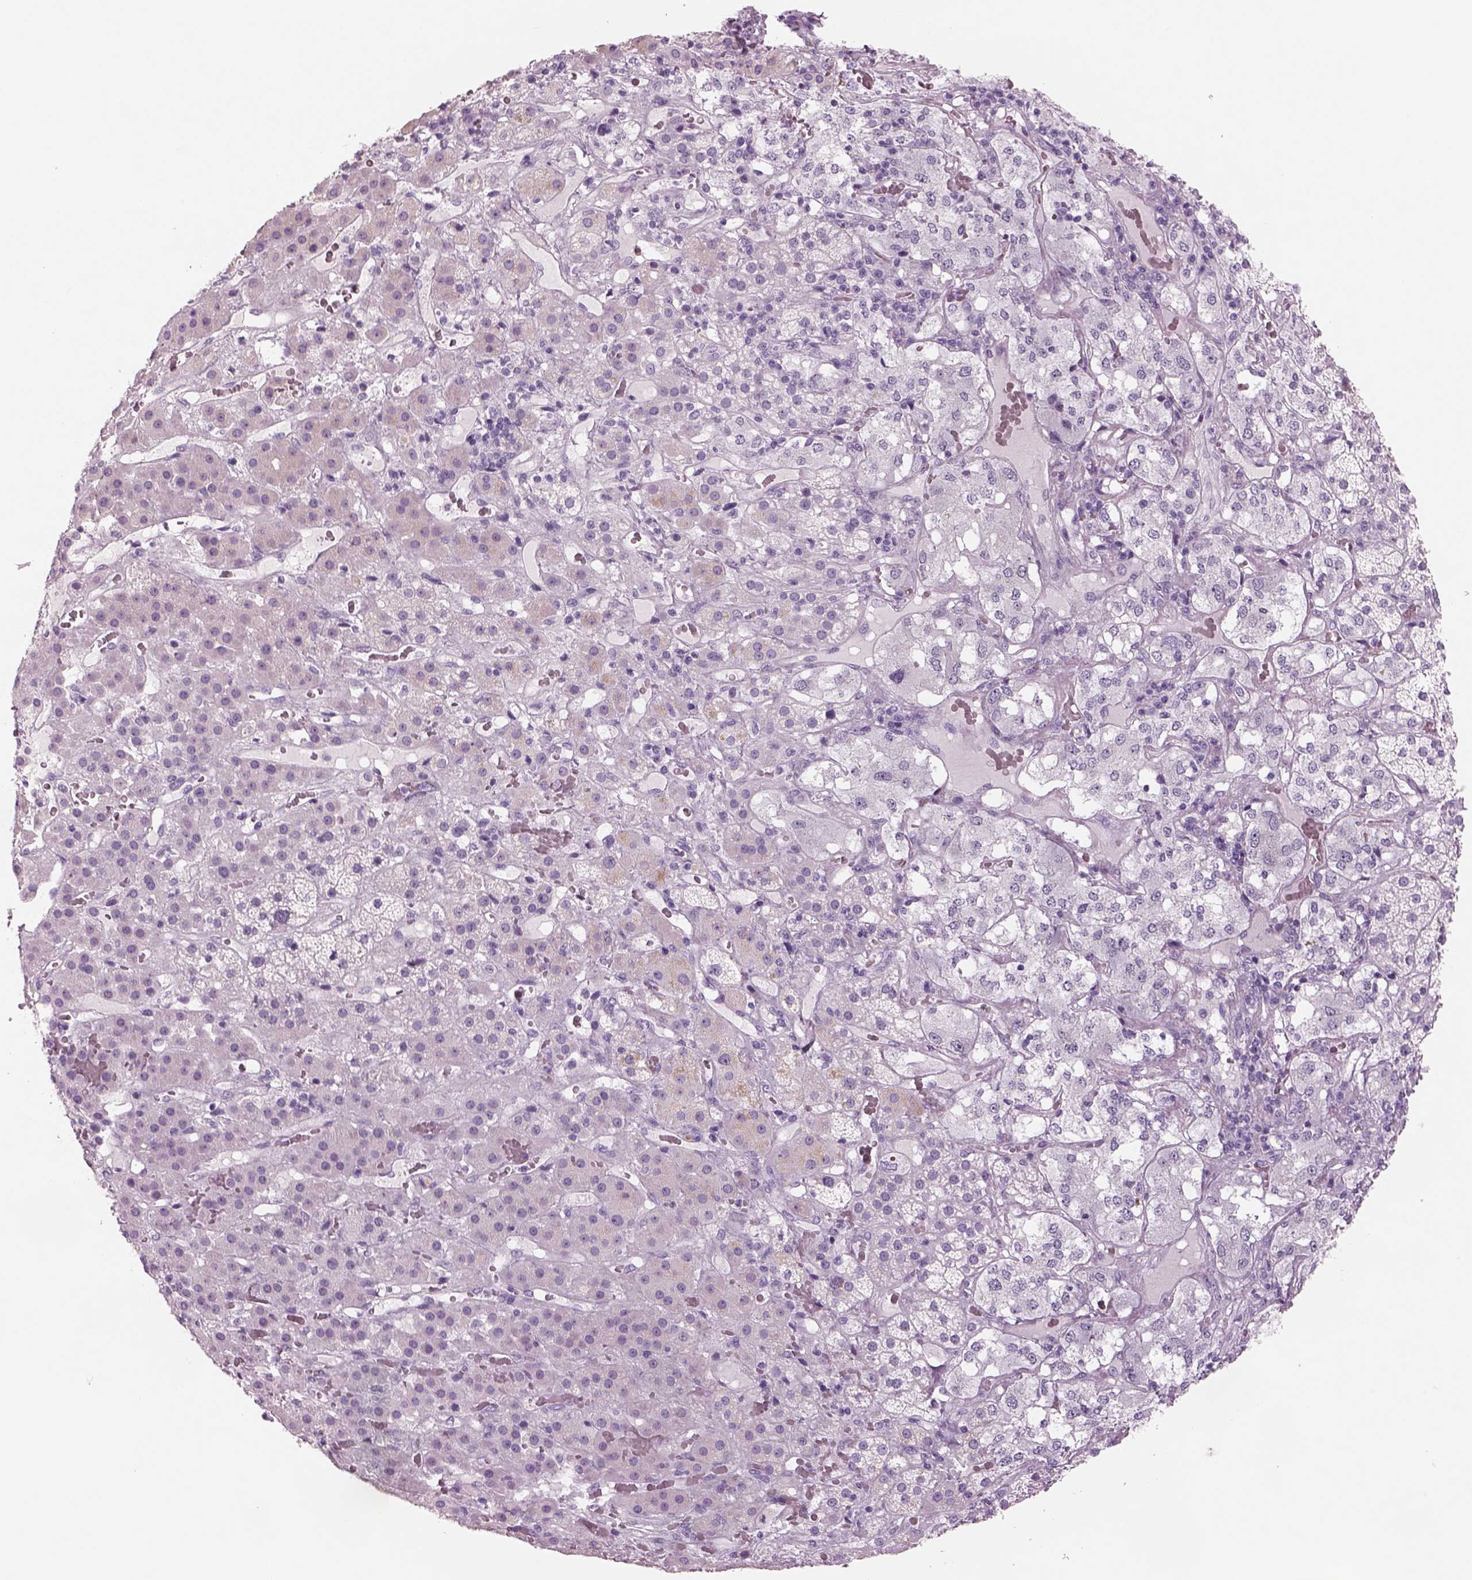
{"staining": {"intensity": "negative", "quantity": "none", "location": "none"}, "tissue": "adrenal gland", "cell_type": "Glandular cells", "image_type": "normal", "snomed": [{"axis": "morphology", "description": "Normal tissue, NOS"}, {"axis": "topography", "description": "Adrenal gland"}], "caption": "DAB (3,3'-diaminobenzidine) immunohistochemical staining of unremarkable human adrenal gland exhibits no significant expression in glandular cells.", "gene": "RHO", "patient": {"sex": "male", "age": 57}}